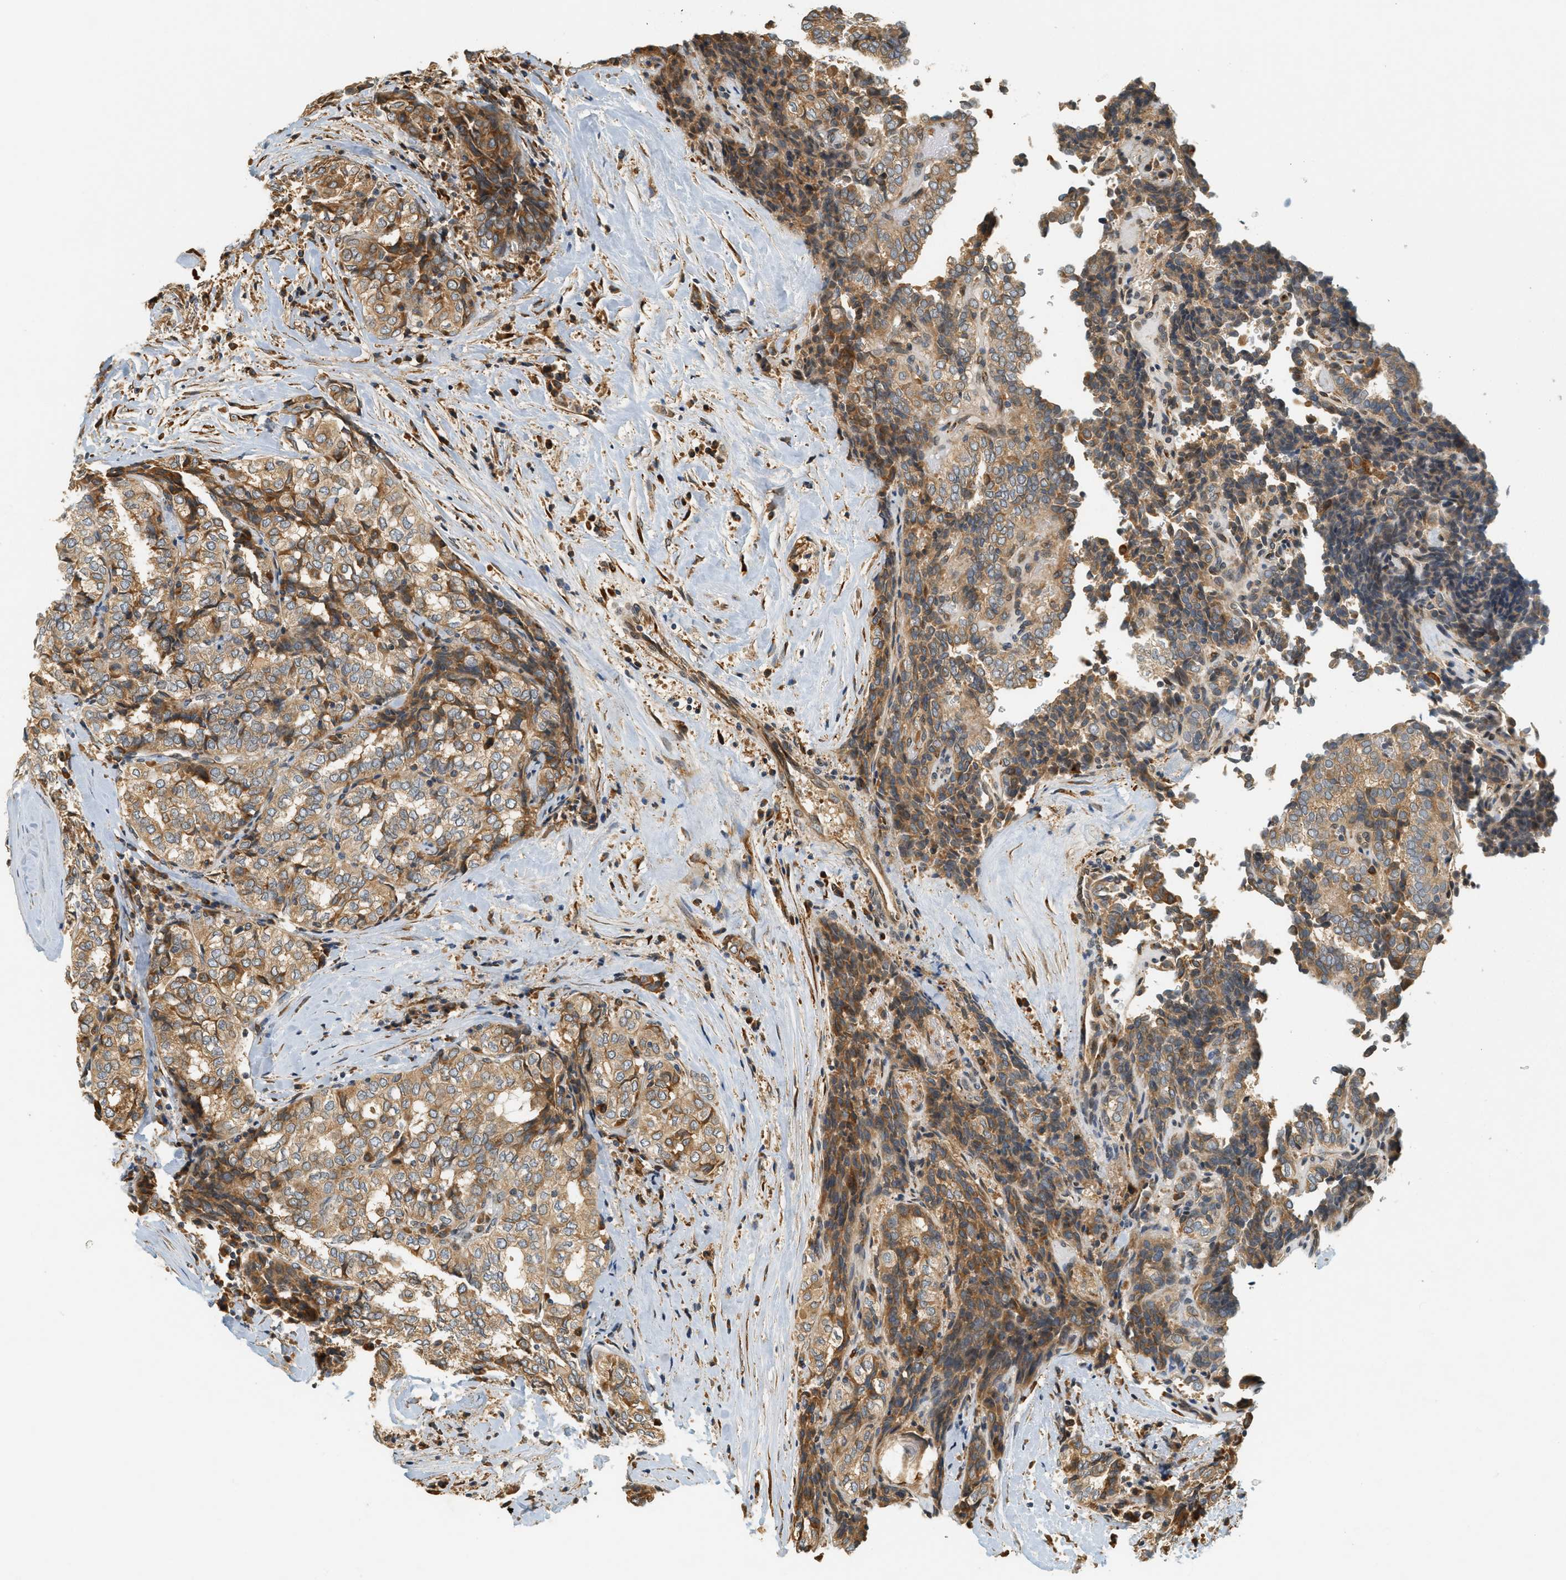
{"staining": {"intensity": "weak", "quantity": ">75%", "location": "cytoplasmic/membranous"}, "tissue": "thyroid cancer", "cell_type": "Tumor cells", "image_type": "cancer", "snomed": [{"axis": "morphology", "description": "Normal tissue, NOS"}, {"axis": "morphology", "description": "Papillary adenocarcinoma, NOS"}, {"axis": "topography", "description": "Thyroid gland"}], "caption": "Thyroid papillary adenocarcinoma stained for a protein (brown) shows weak cytoplasmic/membranous positive expression in approximately >75% of tumor cells.", "gene": "PDK1", "patient": {"sex": "female", "age": 30}}